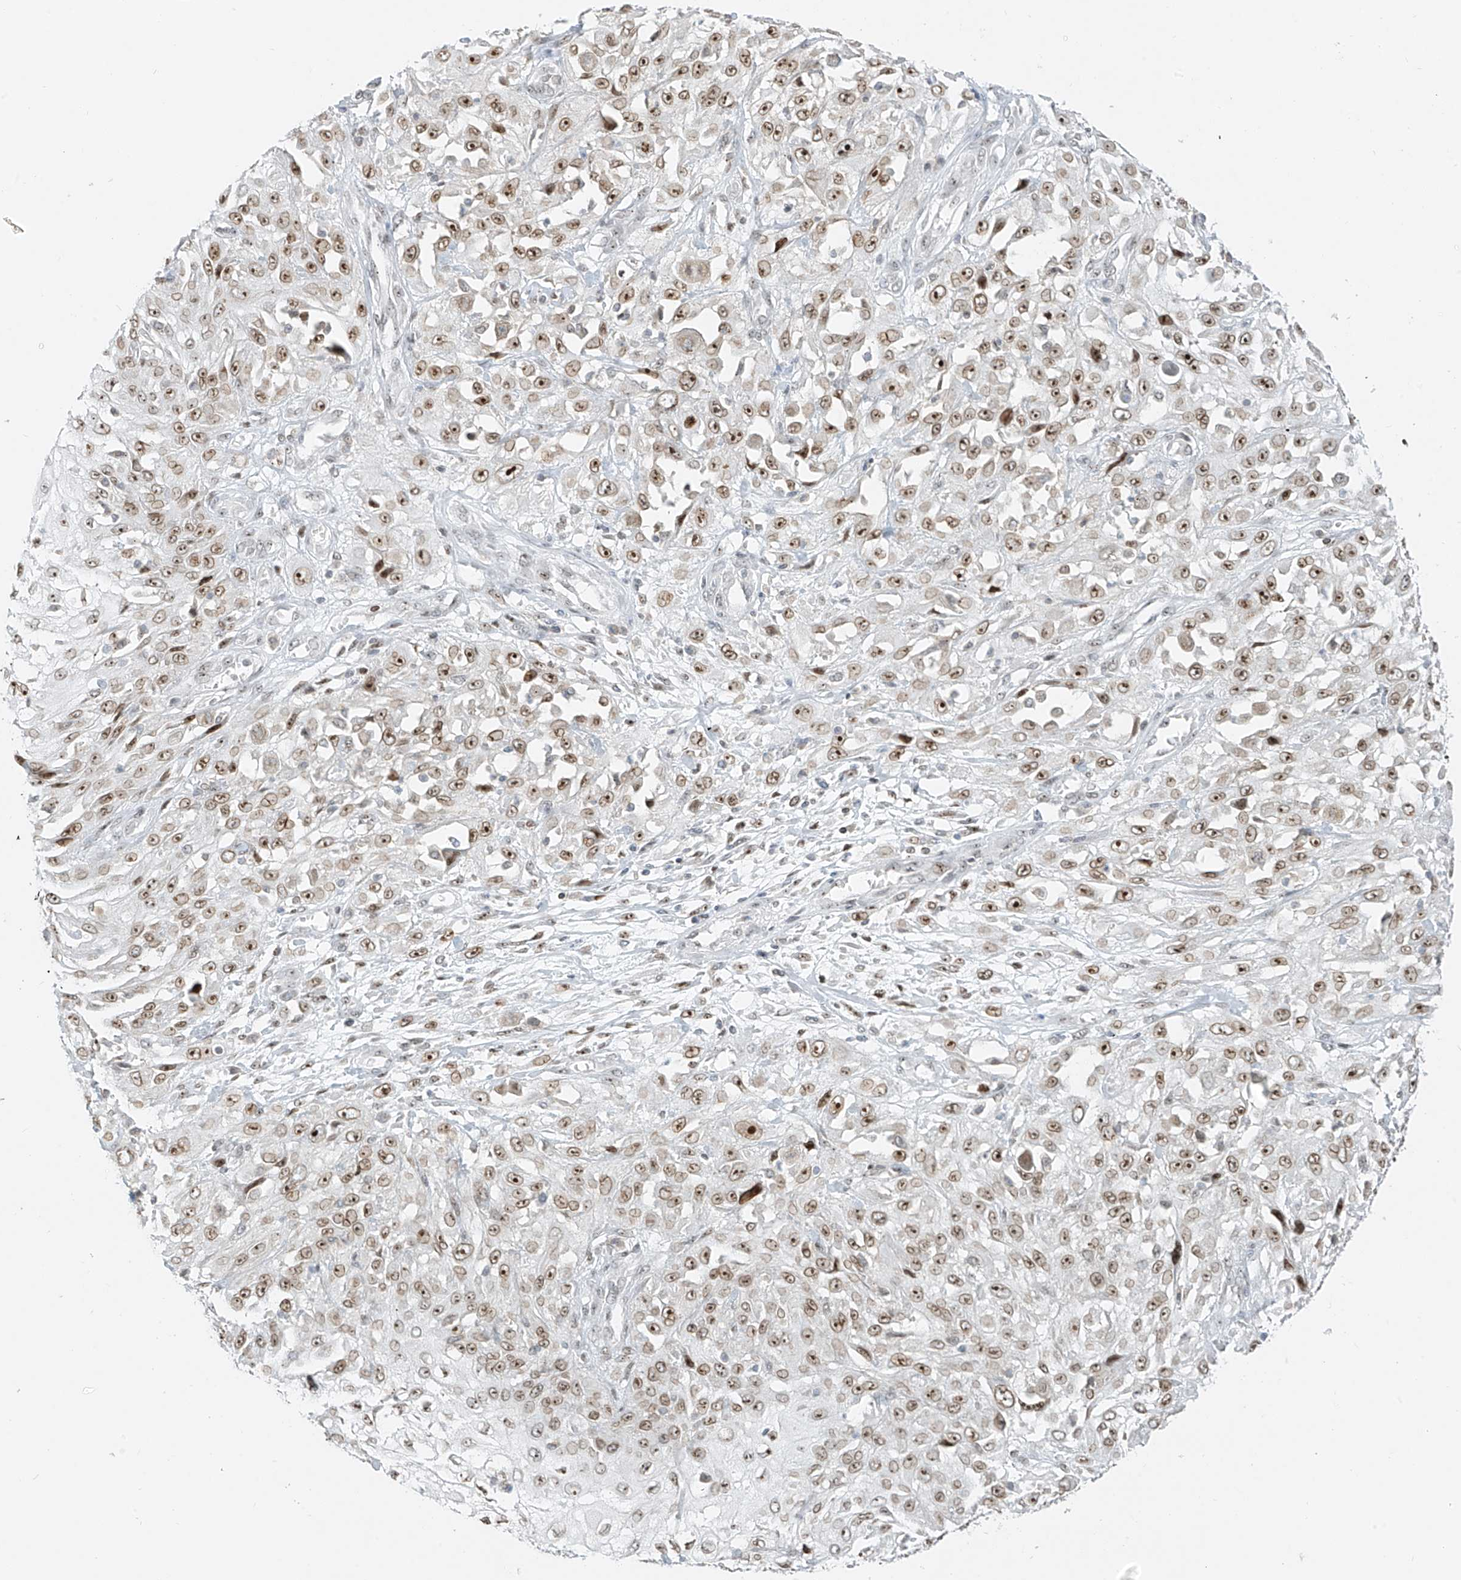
{"staining": {"intensity": "moderate", "quantity": ">75%", "location": "nuclear"}, "tissue": "skin cancer", "cell_type": "Tumor cells", "image_type": "cancer", "snomed": [{"axis": "morphology", "description": "Squamous cell carcinoma, NOS"}, {"axis": "morphology", "description": "Squamous cell carcinoma, metastatic, NOS"}, {"axis": "topography", "description": "Skin"}, {"axis": "topography", "description": "Lymph node"}], "caption": "Protein expression analysis of human skin squamous cell carcinoma reveals moderate nuclear staining in about >75% of tumor cells.", "gene": "SAMD15", "patient": {"sex": "male", "age": 75}}